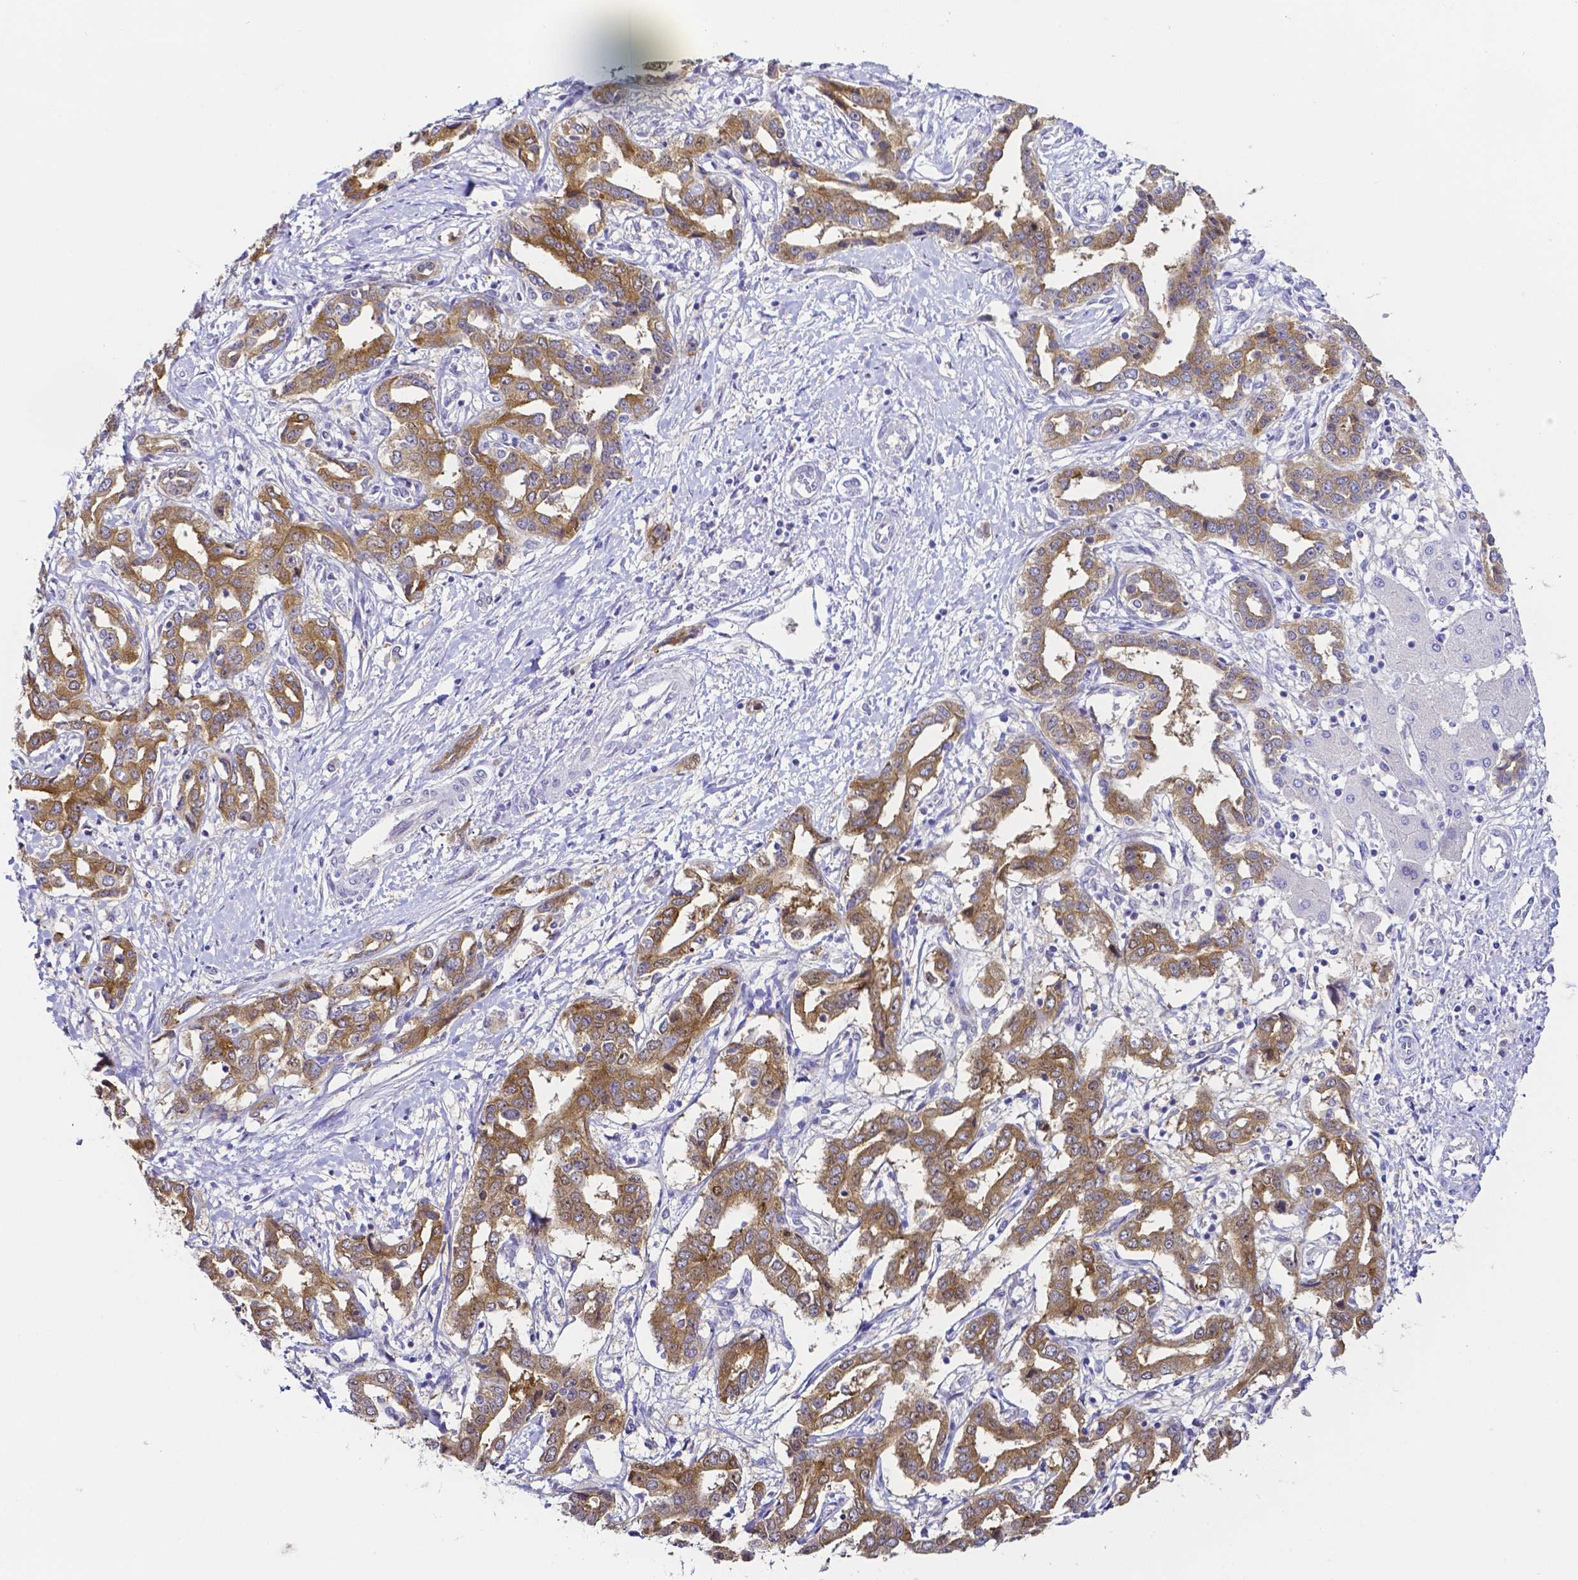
{"staining": {"intensity": "moderate", "quantity": ">75%", "location": "cytoplasmic/membranous"}, "tissue": "liver cancer", "cell_type": "Tumor cells", "image_type": "cancer", "snomed": [{"axis": "morphology", "description": "Cholangiocarcinoma"}, {"axis": "topography", "description": "Liver"}], "caption": "Brown immunohistochemical staining in liver cancer (cholangiocarcinoma) shows moderate cytoplasmic/membranous staining in approximately >75% of tumor cells. (IHC, brightfield microscopy, high magnification).", "gene": "PKP3", "patient": {"sex": "male", "age": 59}}